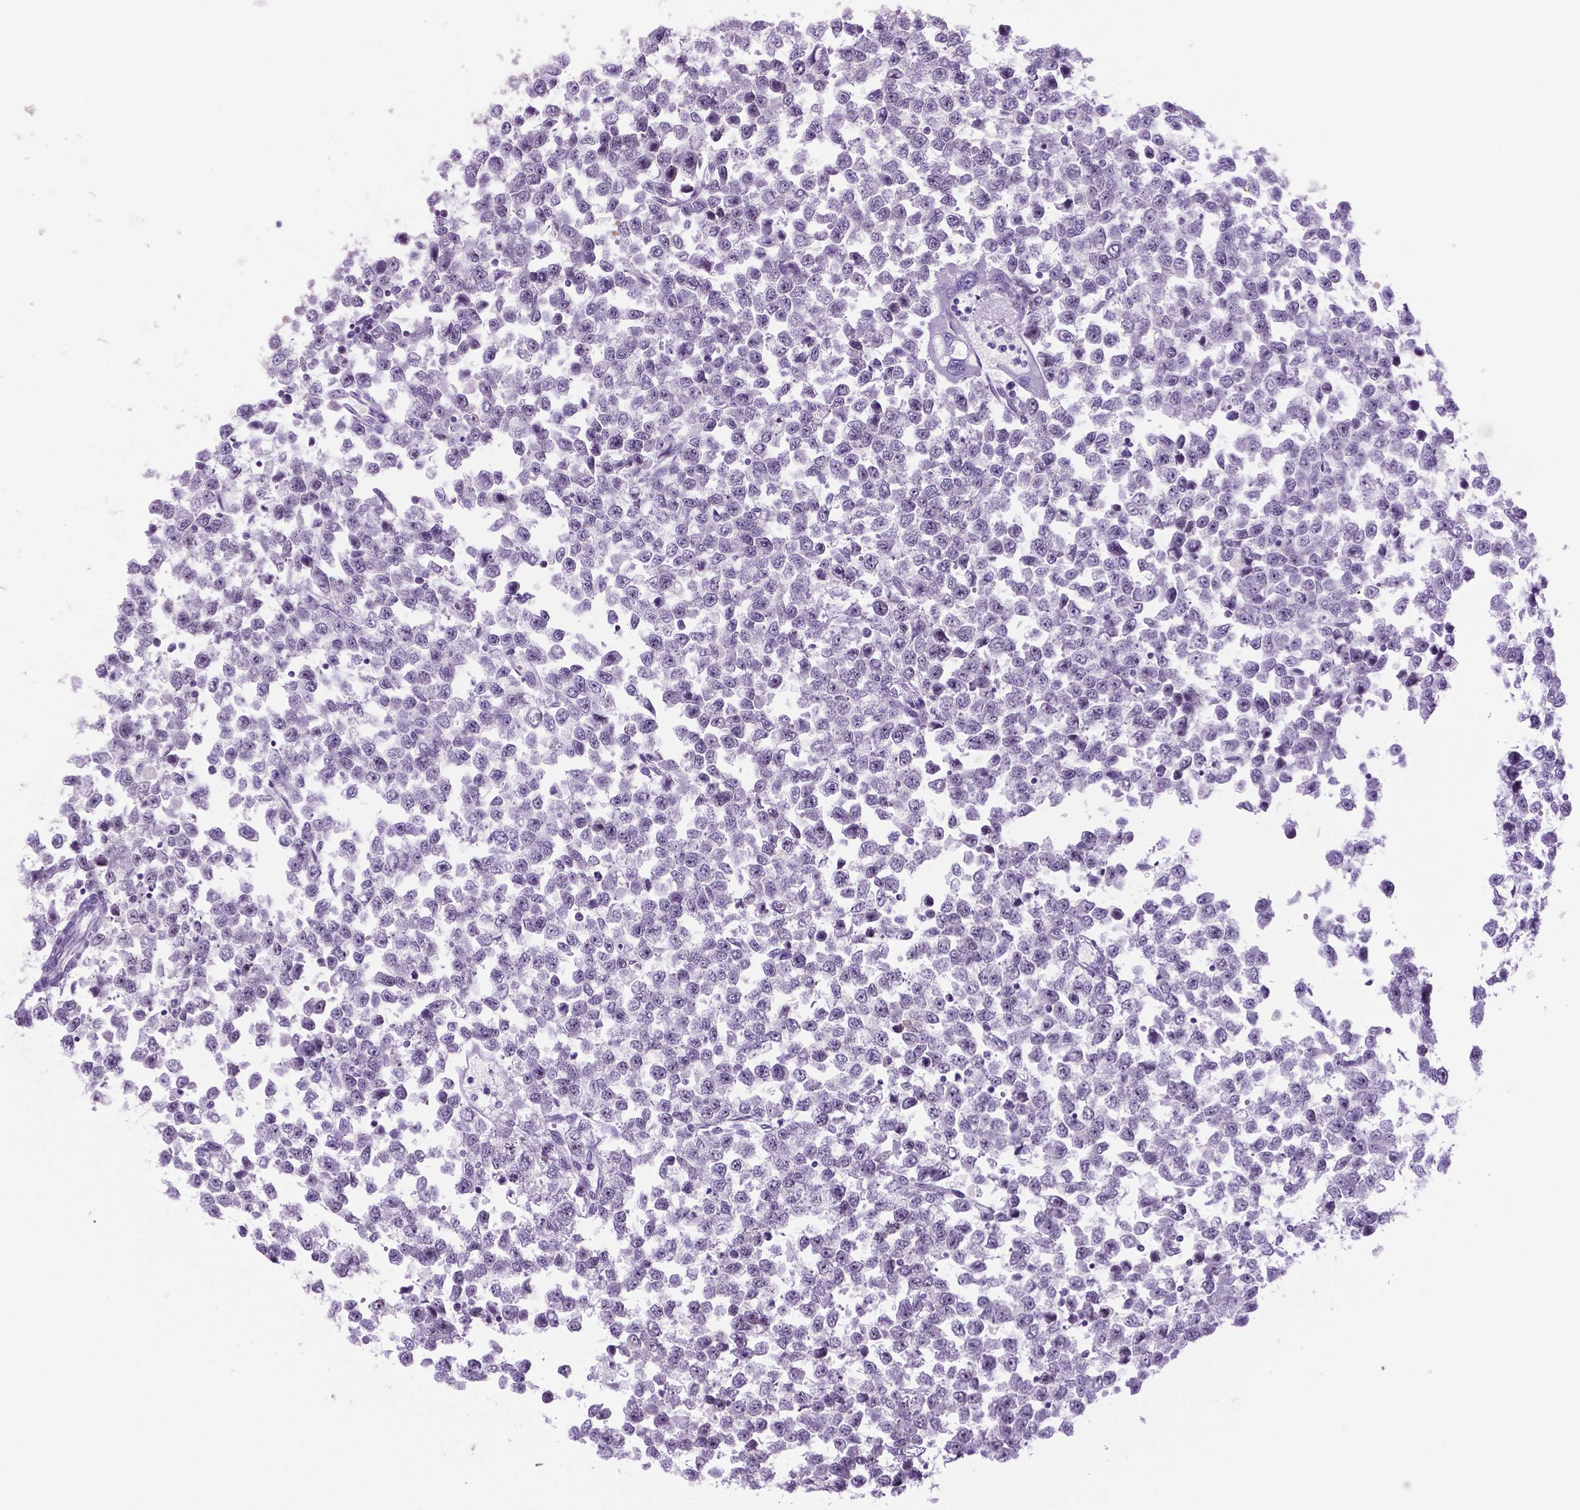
{"staining": {"intensity": "negative", "quantity": "none", "location": "none"}, "tissue": "testis cancer", "cell_type": "Tumor cells", "image_type": "cancer", "snomed": [{"axis": "morphology", "description": "Normal tissue, NOS"}, {"axis": "morphology", "description": "Seminoma, NOS"}, {"axis": "topography", "description": "Testis"}, {"axis": "topography", "description": "Epididymis"}], "caption": "Seminoma (testis) stained for a protein using IHC exhibits no positivity tumor cells.", "gene": "C18orf21", "patient": {"sex": "male", "age": 34}}